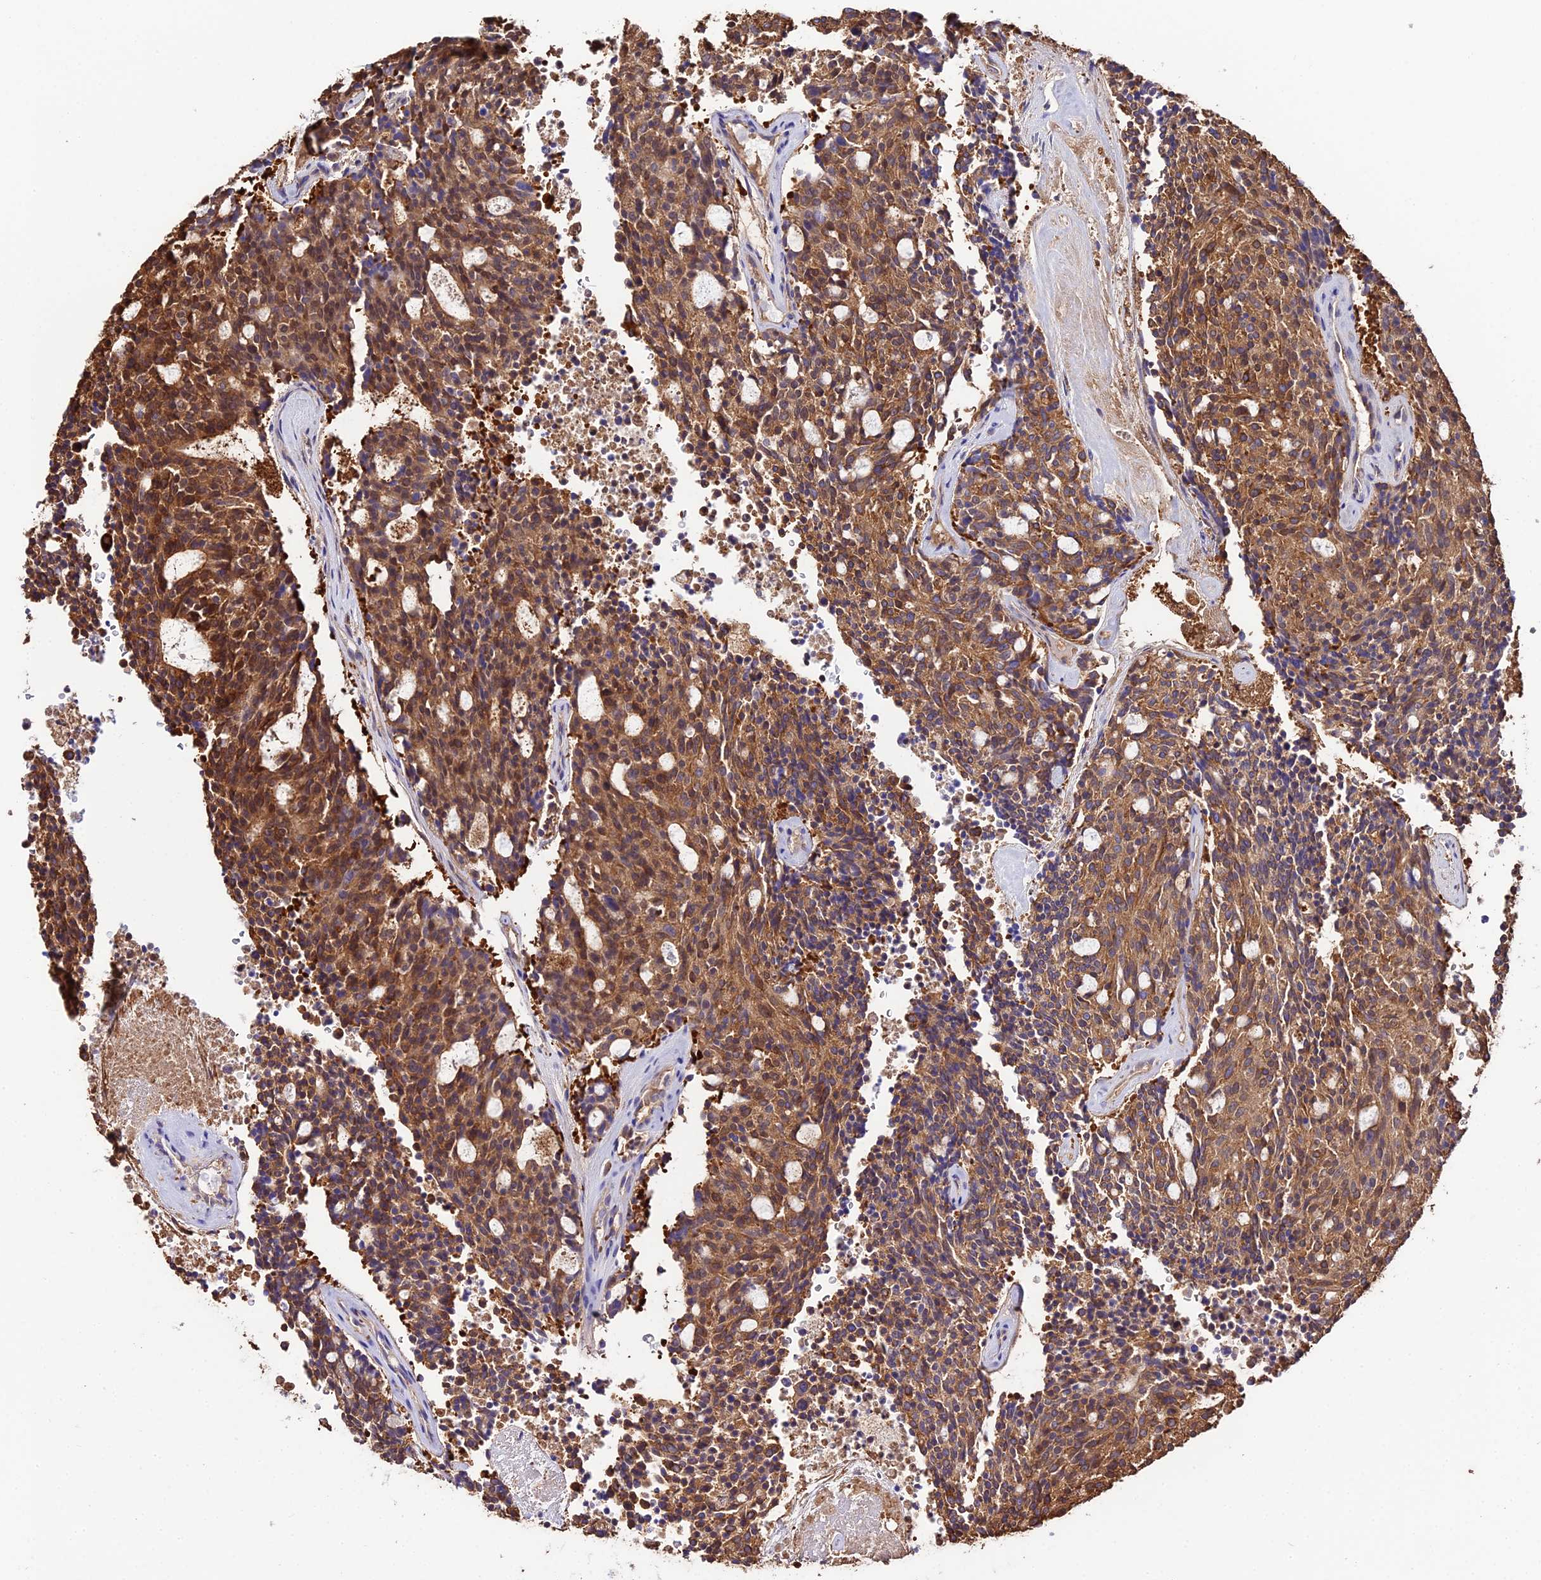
{"staining": {"intensity": "strong", "quantity": ">75%", "location": "cytoplasmic/membranous"}, "tissue": "carcinoid", "cell_type": "Tumor cells", "image_type": "cancer", "snomed": [{"axis": "morphology", "description": "Carcinoid, malignant, NOS"}, {"axis": "topography", "description": "Pancreas"}], "caption": "Protein expression analysis of human malignant carcinoid reveals strong cytoplasmic/membranous staining in about >75% of tumor cells.", "gene": "TUBA3D", "patient": {"sex": "female", "age": 54}}